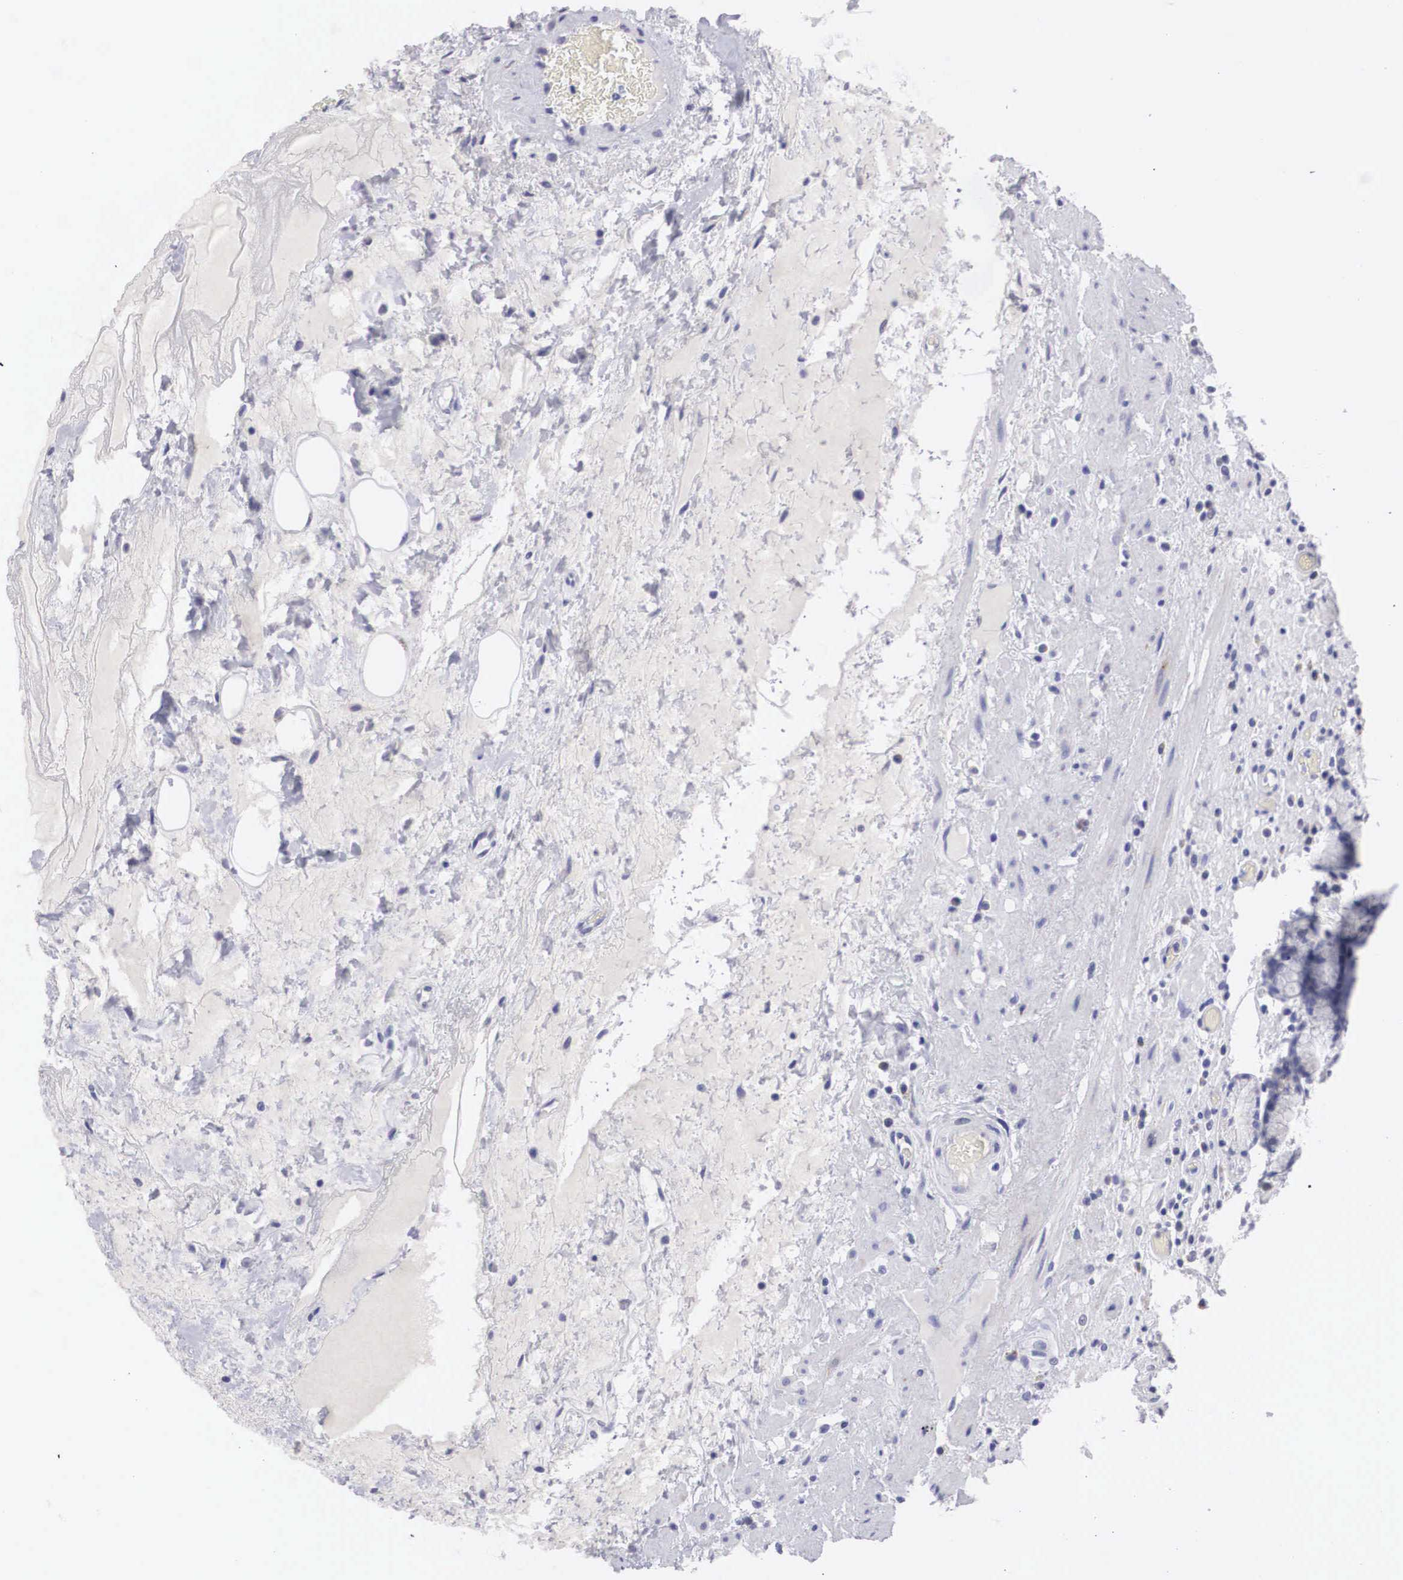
{"staining": {"intensity": "negative", "quantity": "none", "location": "none"}, "tissue": "stomach", "cell_type": "Glandular cells", "image_type": "normal", "snomed": [{"axis": "morphology", "description": "Normal tissue, NOS"}, {"axis": "topography", "description": "Stomach, lower"}, {"axis": "topography", "description": "Duodenum"}], "caption": "High power microscopy micrograph of an IHC histopathology image of normal stomach, revealing no significant positivity in glandular cells.", "gene": "ARMCX3", "patient": {"sex": "male", "age": 84}}